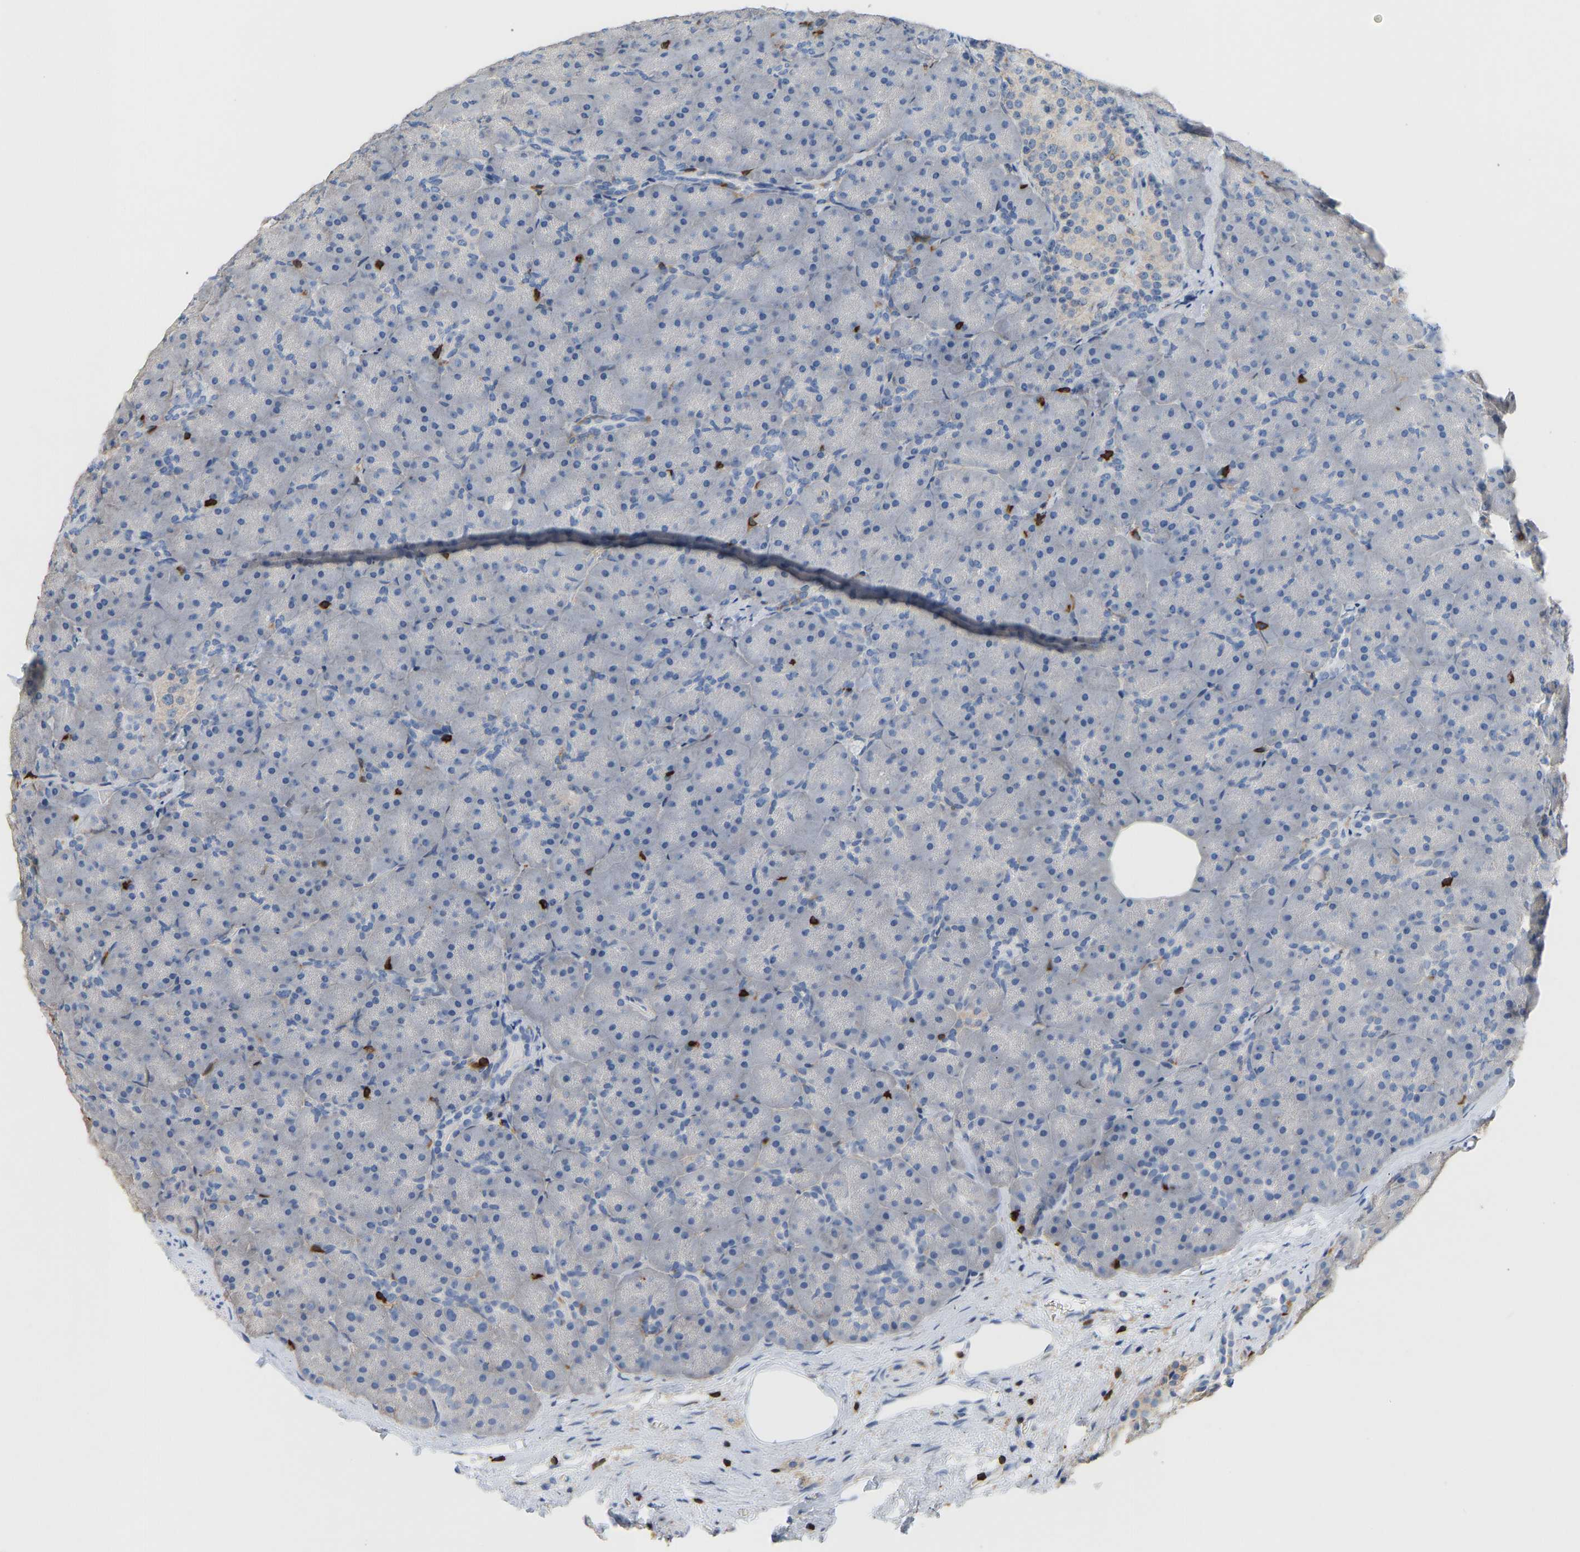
{"staining": {"intensity": "negative", "quantity": "none", "location": "none"}, "tissue": "pancreas", "cell_type": "Exocrine glandular cells", "image_type": "normal", "snomed": [{"axis": "morphology", "description": "Normal tissue, NOS"}, {"axis": "topography", "description": "Pancreas"}], "caption": "The photomicrograph displays no significant expression in exocrine glandular cells of pancreas.", "gene": "EVL", "patient": {"sex": "male", "age": 66}}